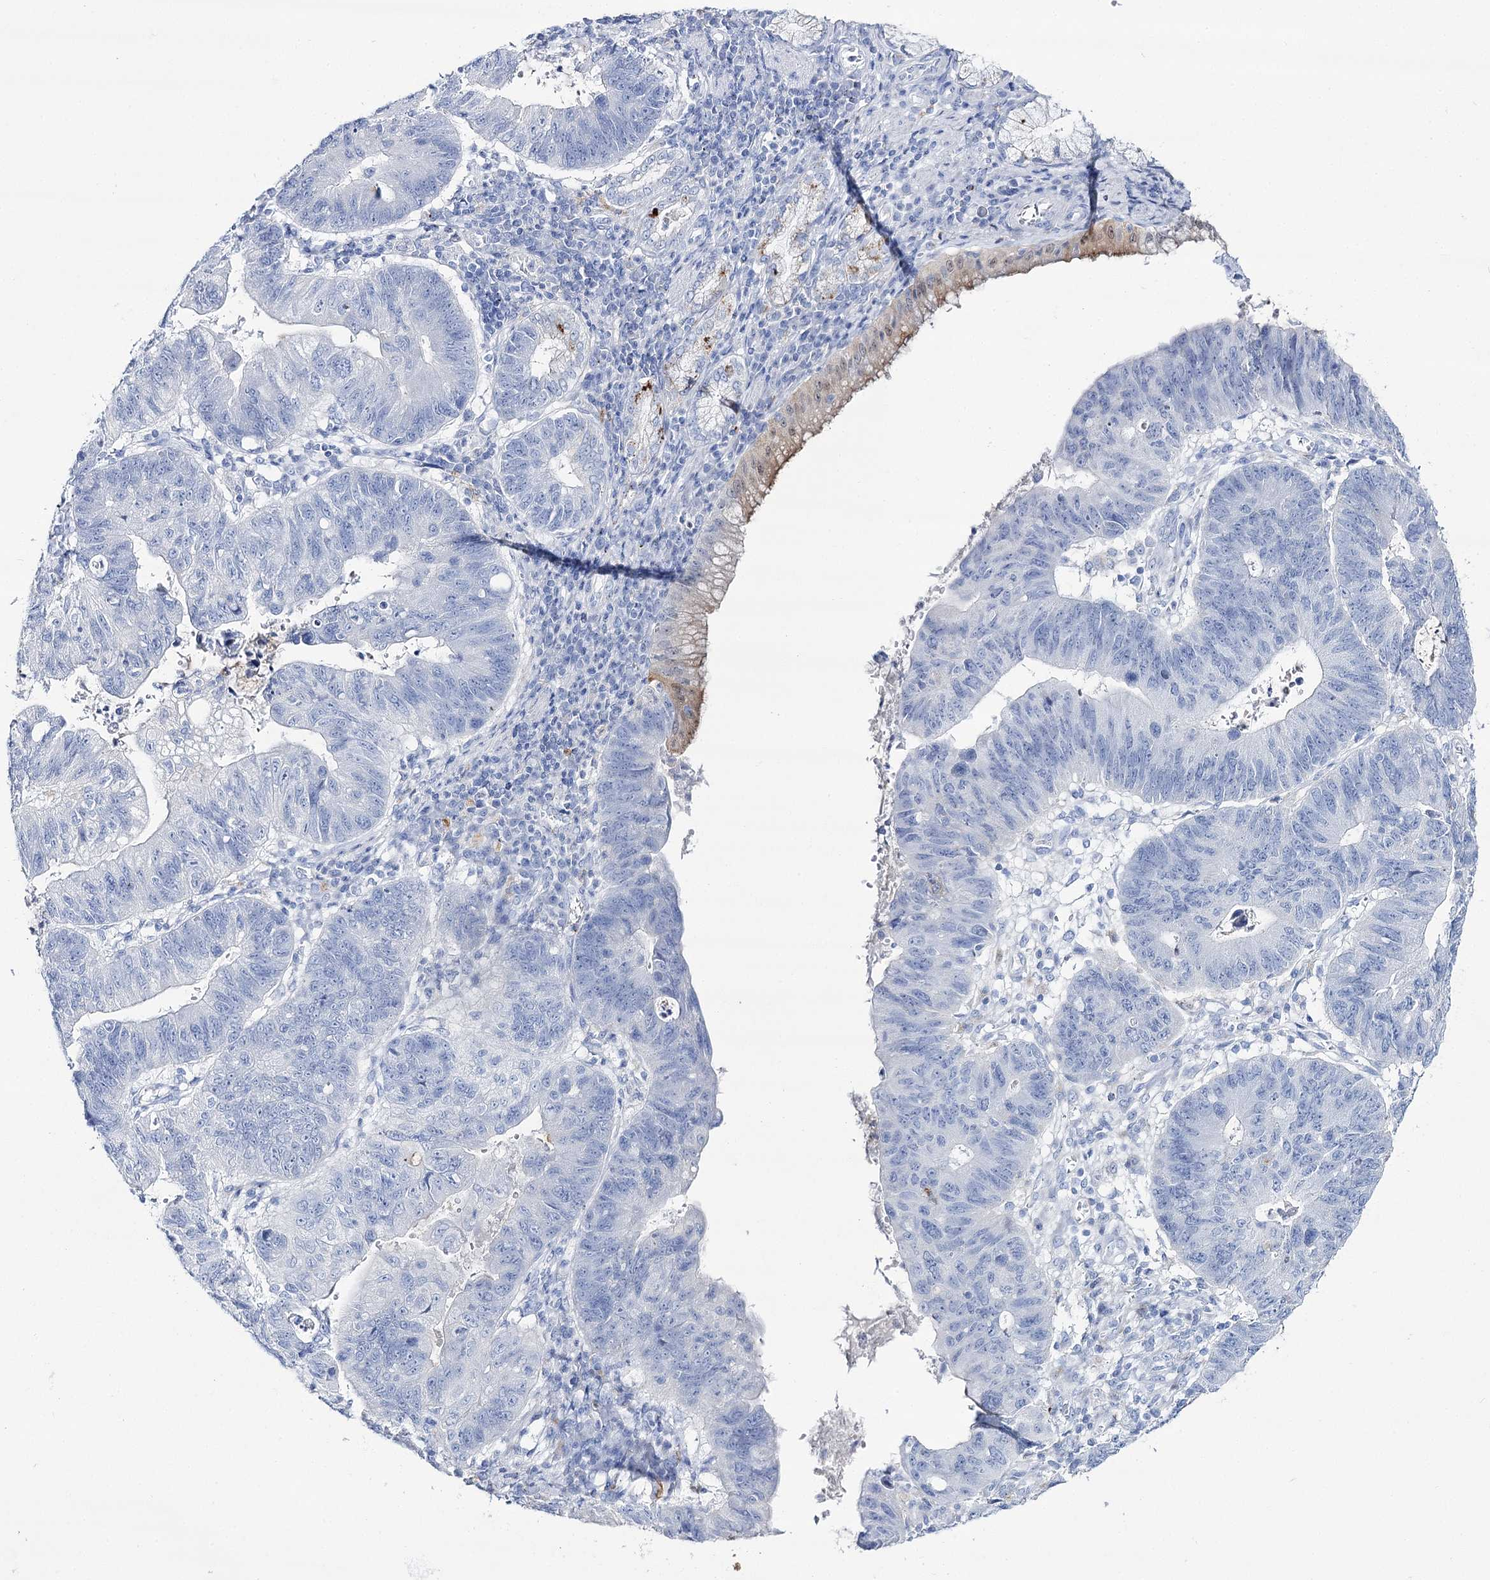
{"staining": {"intensity": "negative", "quantity": "none", "location": "none"}, "tissue": "stomach cancer", "cell_type": "Tumor cells", "image_type": "cancer", "snomed": [{"axis": "morphology", "description": "Adenocarcinoma, NOS"}, {"axis": "topography", "description": "Stomach"}], "caption": "The image displays no staining of tumor cells in adenocarcinoma (stomach). (DAB (3,3'-diaminobenzidine) immunohistochemistry, high magnification).", "gene": "SLC3A1", "patient": {"sex": "male", "age": 59}}